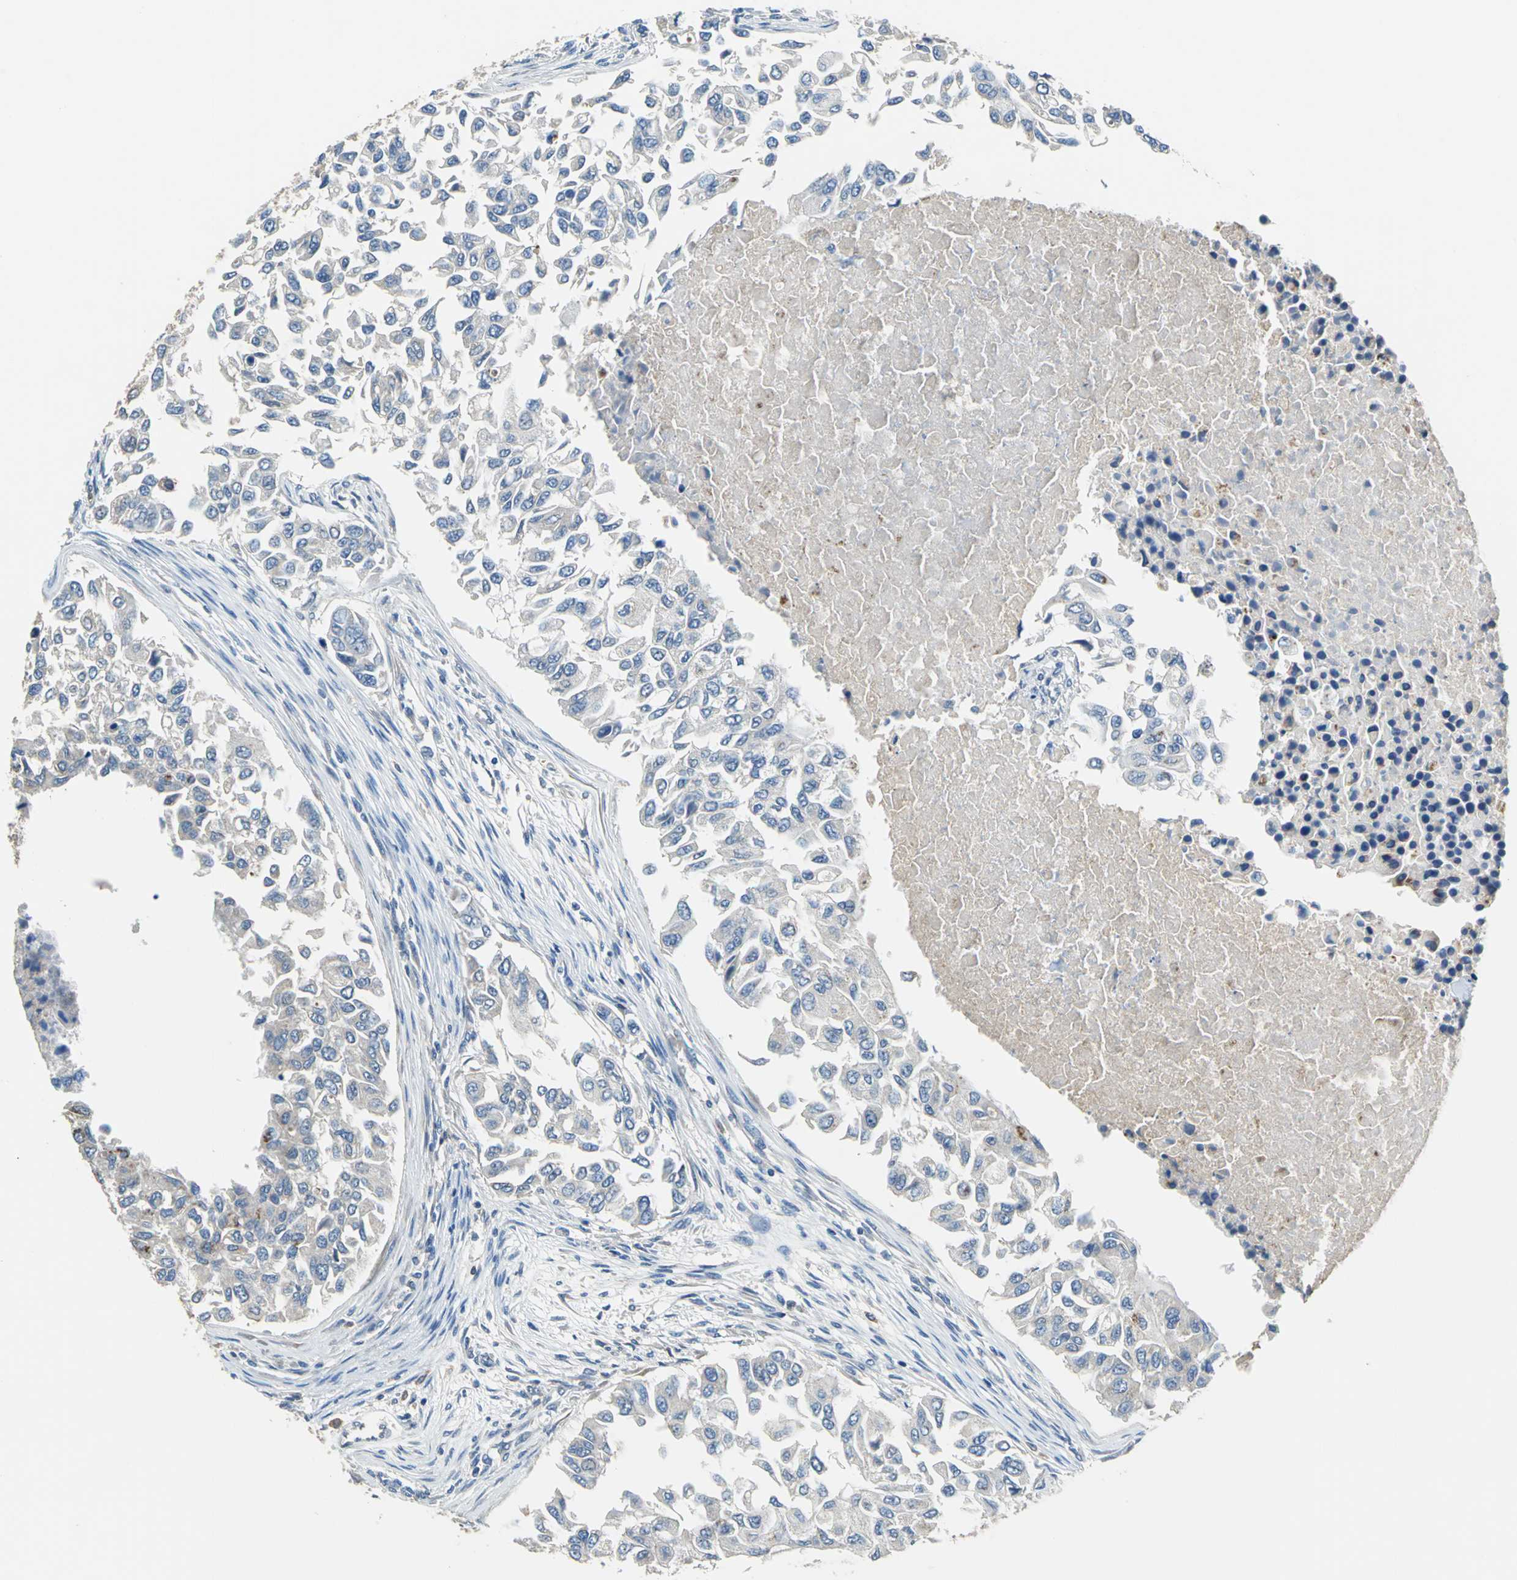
{"staining": {"intensity": "negative", "quantity": "none", "location": "none"}, "tissue": "breast cancer", "cell_type": "Tumor cells", "image_type": "cancer", "snomed": [{"axis": "morphology", "description": "Normal tissue, NOS"}, {"axis": "morphology", "description": "Duct carcinoma"}, {"axis": "topography", "description": "Breast"}], "caption": "Tumor cells show no significant protein positivity in breast cancer (infiltrating ductal carcinoma). Brightfield microscopy of immunohistochemistry stained with DAB (3,3'-diaminobenzidine) (brown) and hematoxylin (blue), captured at high magnification.", "gene": "PRKCA", "patient": {"sex": "female", "age": 49}}